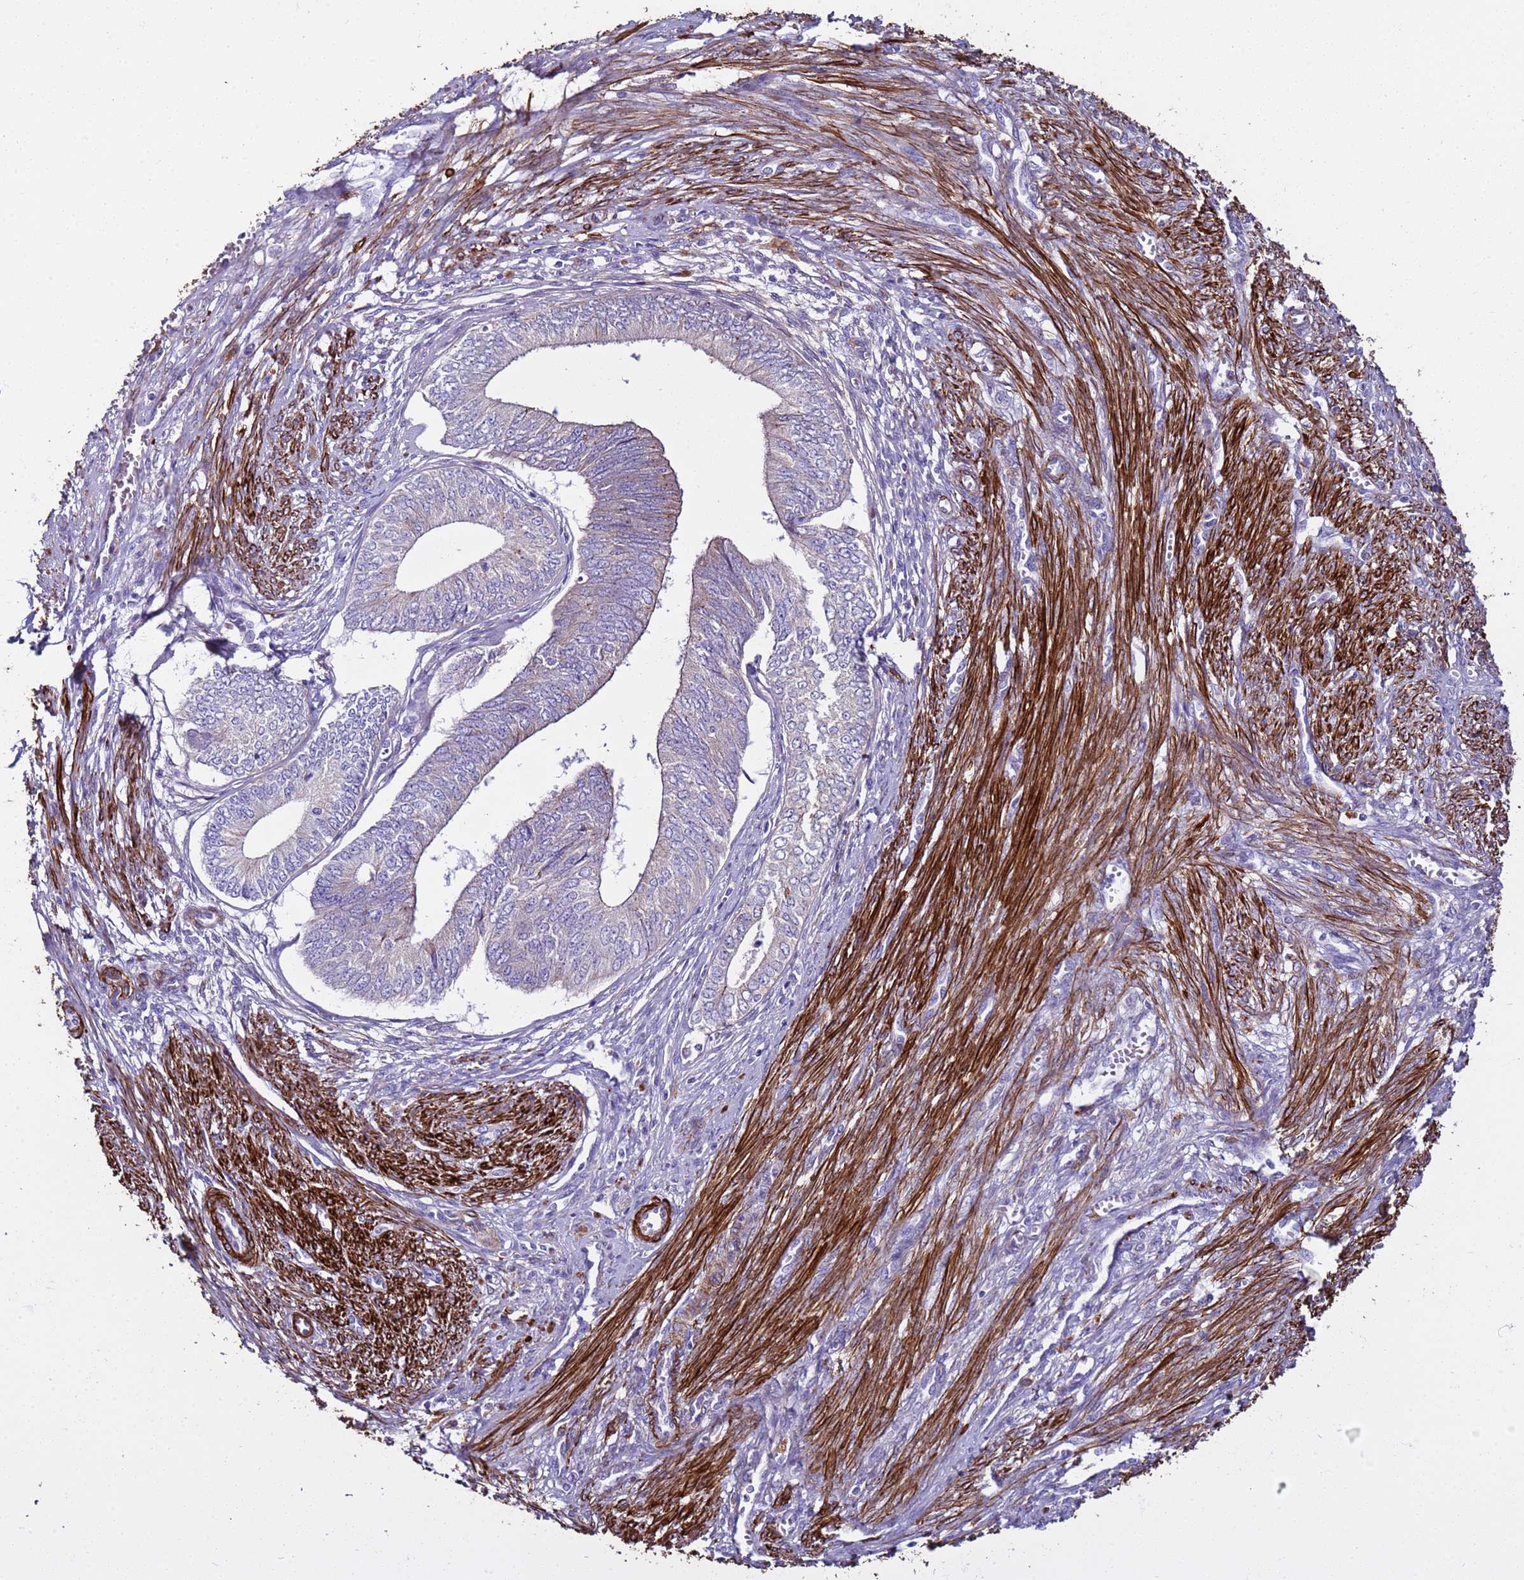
{"staining": {"intensity": "negative", "quantity": "none", "location": "none"}, "tissue": "endometrial cancer", "cell_type": "Tumor cells", "image_type": "cancer", "snomed": [{"axis": "morphology", "description": "Adenocarcinoma, NOS"}, {"axis": "topography", "description": "Endometrium"}], "caption": "This is an immunohistochemistry (IHC) micrograph of human endometrial cancer. There is no staining in tumor cells.", "gene": "RABL2B", "patient": {"sex": "female", "age": 68}}